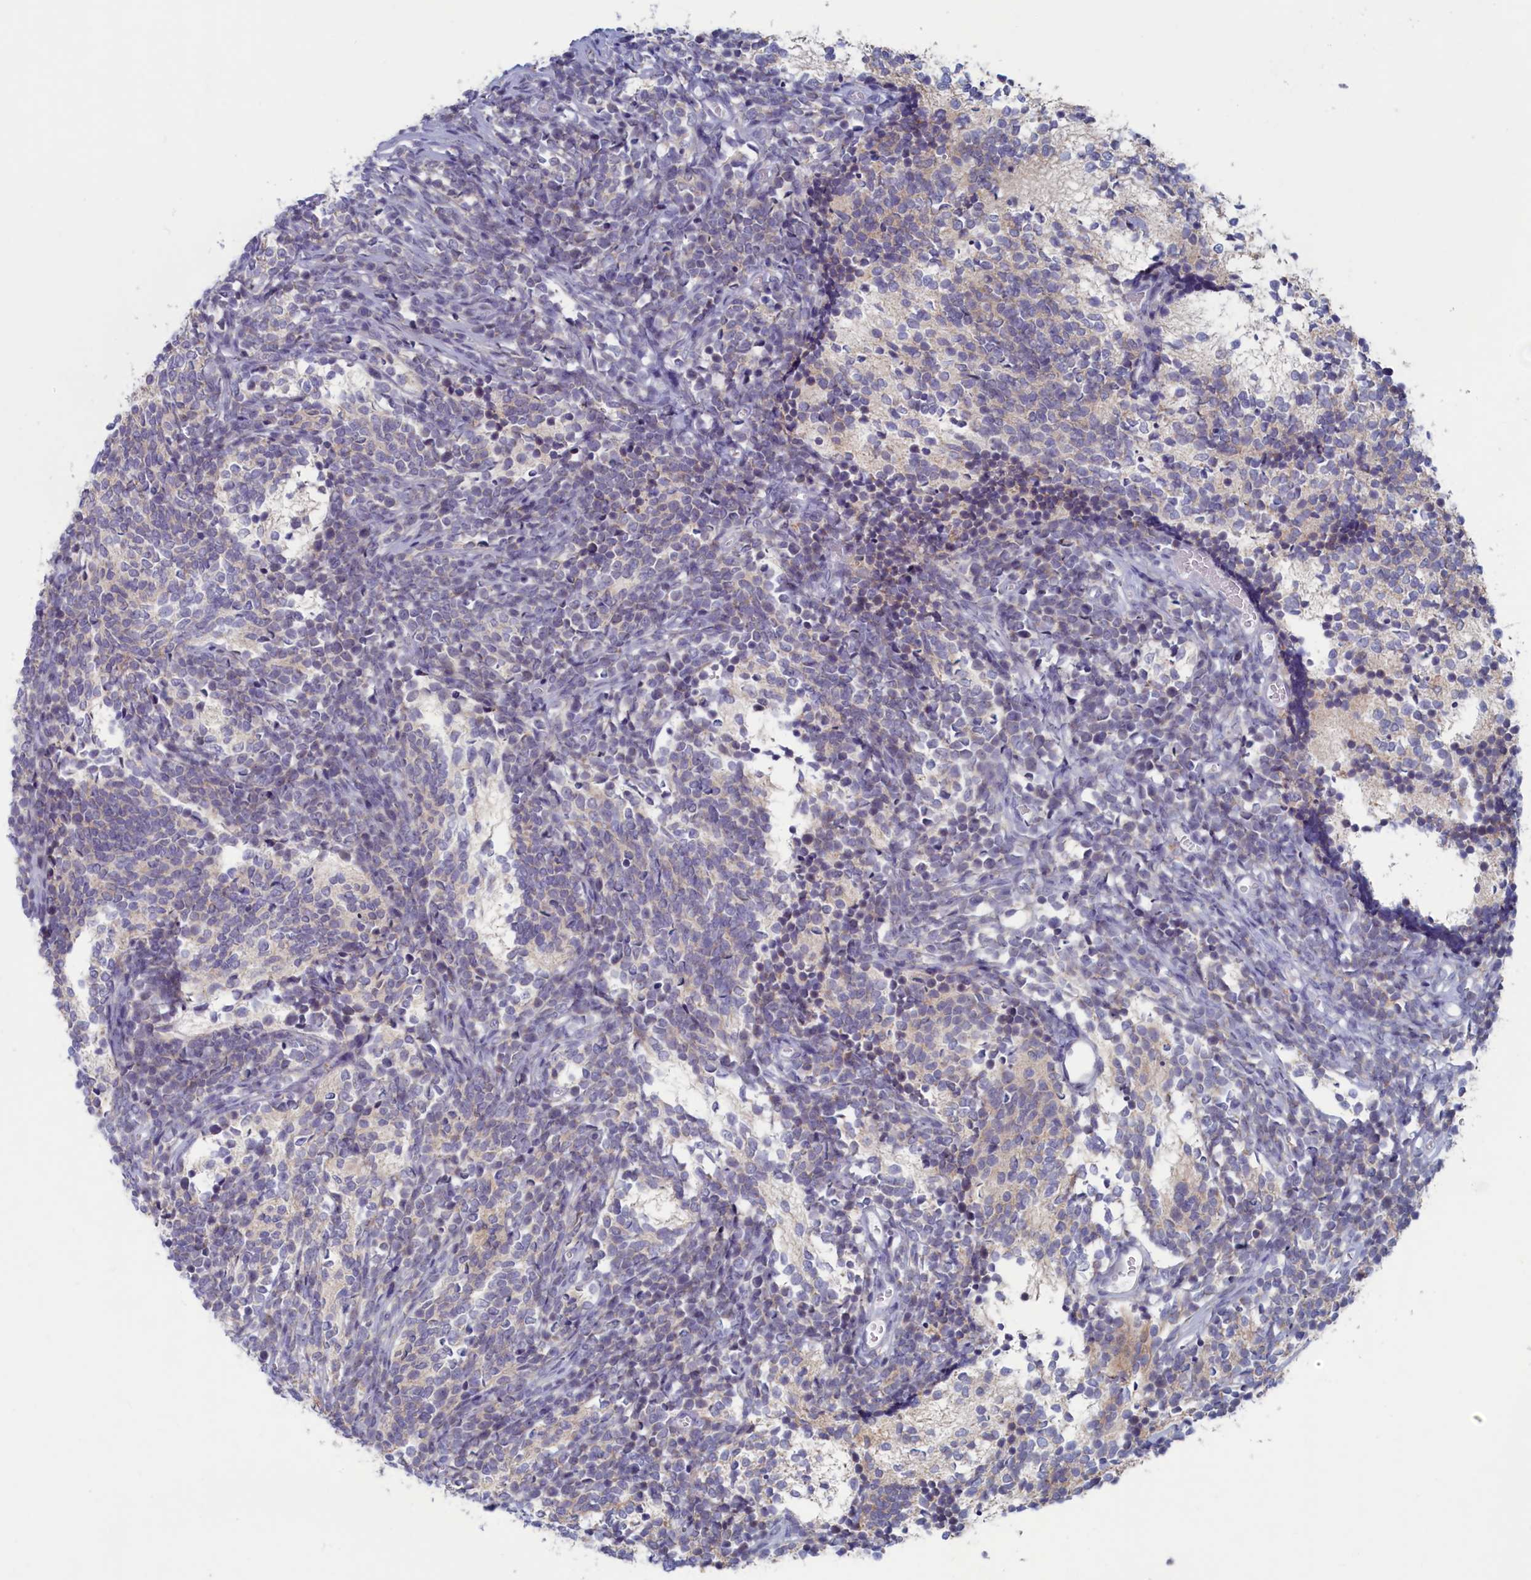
{"staining": {"intensity": "negative", "quantity": "none", "location": "none"}, "tissue": "glioma", "cell_type": "Tumor cells", "image_type": "cancer", "snomed": [{"axis": "morphology", "description": "Glioma, malignant, Low grade"}, {"axis": "topography", "description": "Brain"}], "caption": "This is an IHC photomicrograph of malignant low-grade glioma. There is no staining in tumor cells.", "gene": "WDR76", "patient": {"sex": "female", "age": 1}}